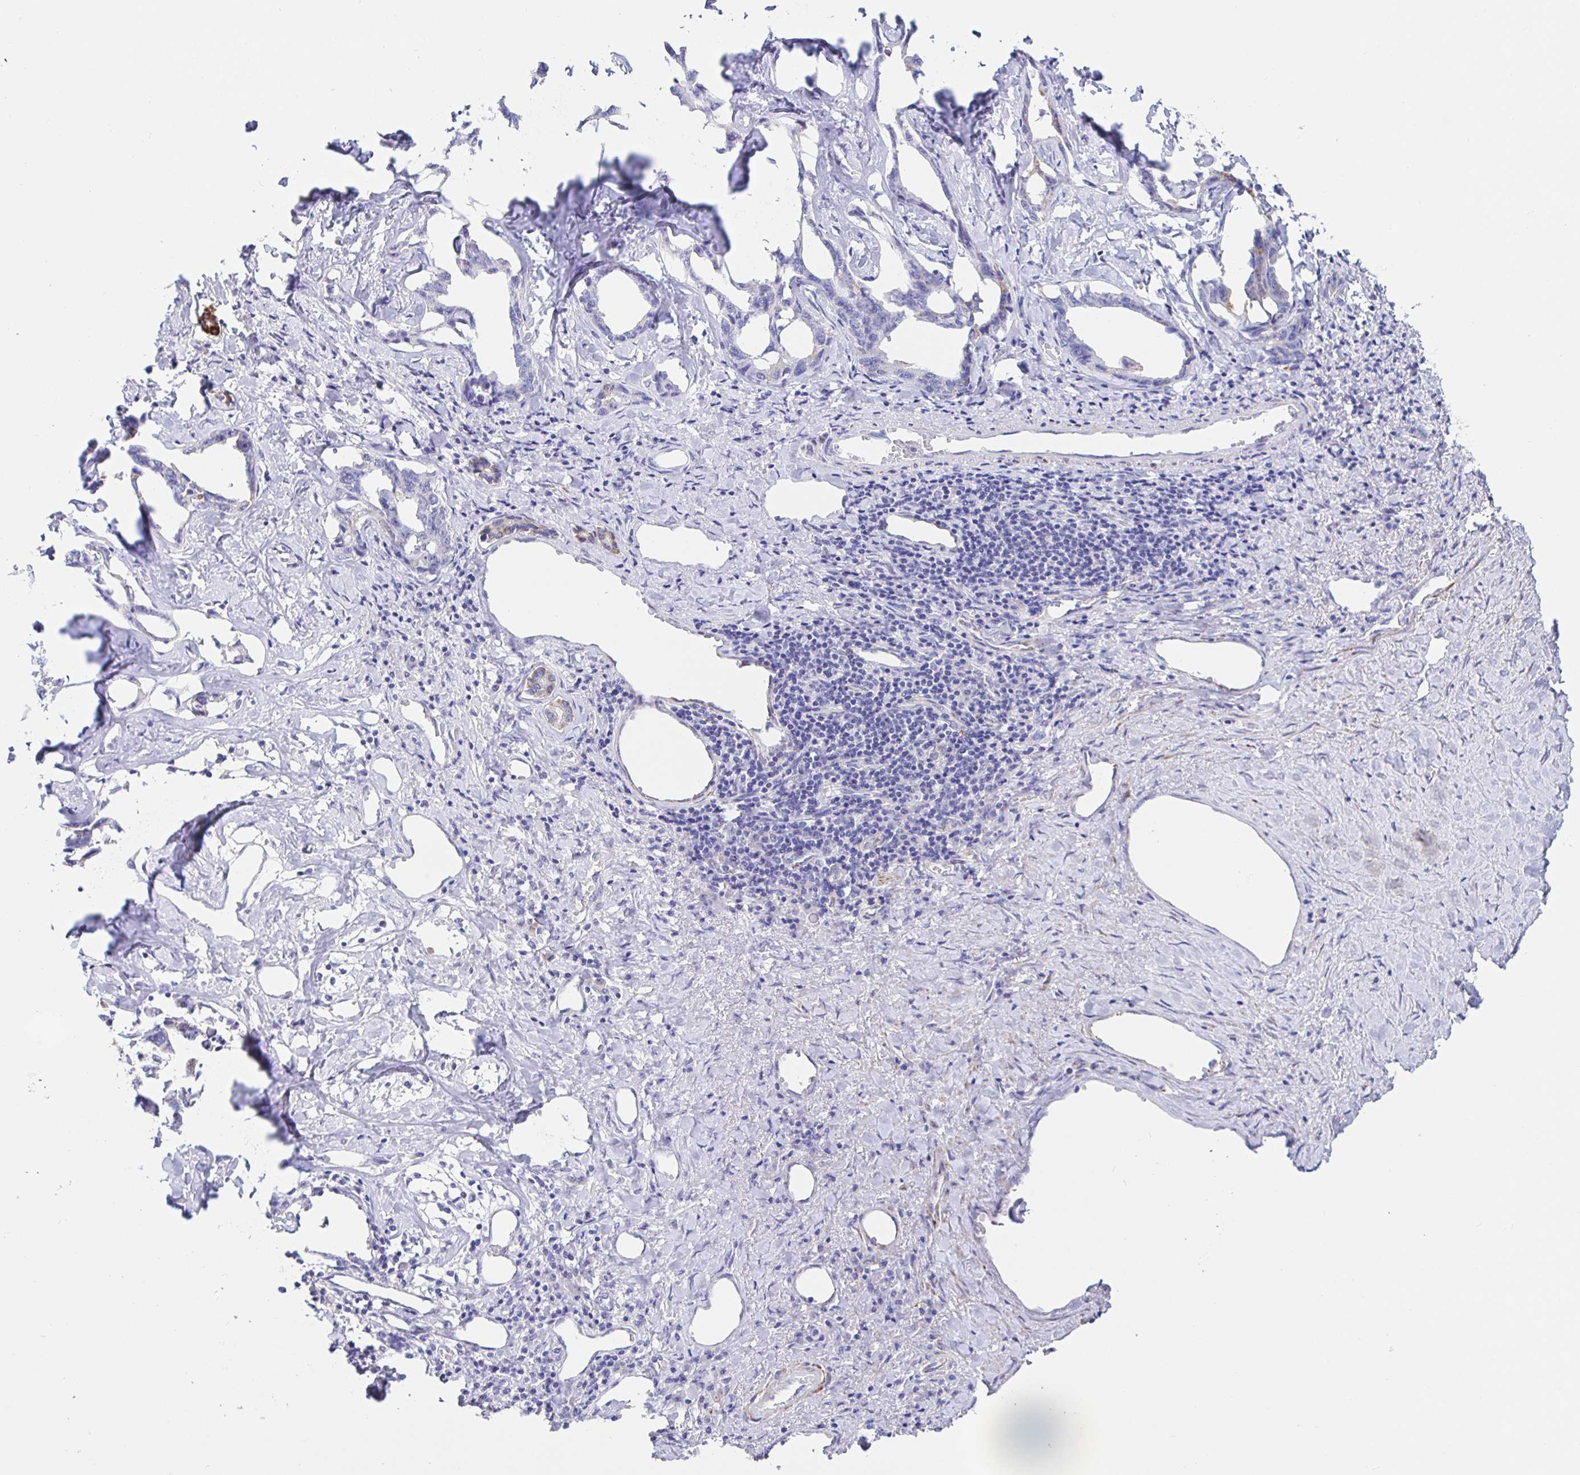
{"staining": {"intensity": "moderate", "quantity": "<25%", "location": "cytoplasmic/membranous"}, "tissue": "liver cancer", "cell_type": "Tumor cells", "image_type": "cancer", "snomed": [{"axis": "morphology", "description": "Cholangiocarcinoma"}, {"axis": "topography", "description": "Liver"}], "caption": "A brown stain labels moderate cytoplasmic/membranous staining of a protein in liver cancer (cholangiocarcinoma) tumor cells.", "gene": "MAOA", "patient": {"sex": "male", "age": 59}}